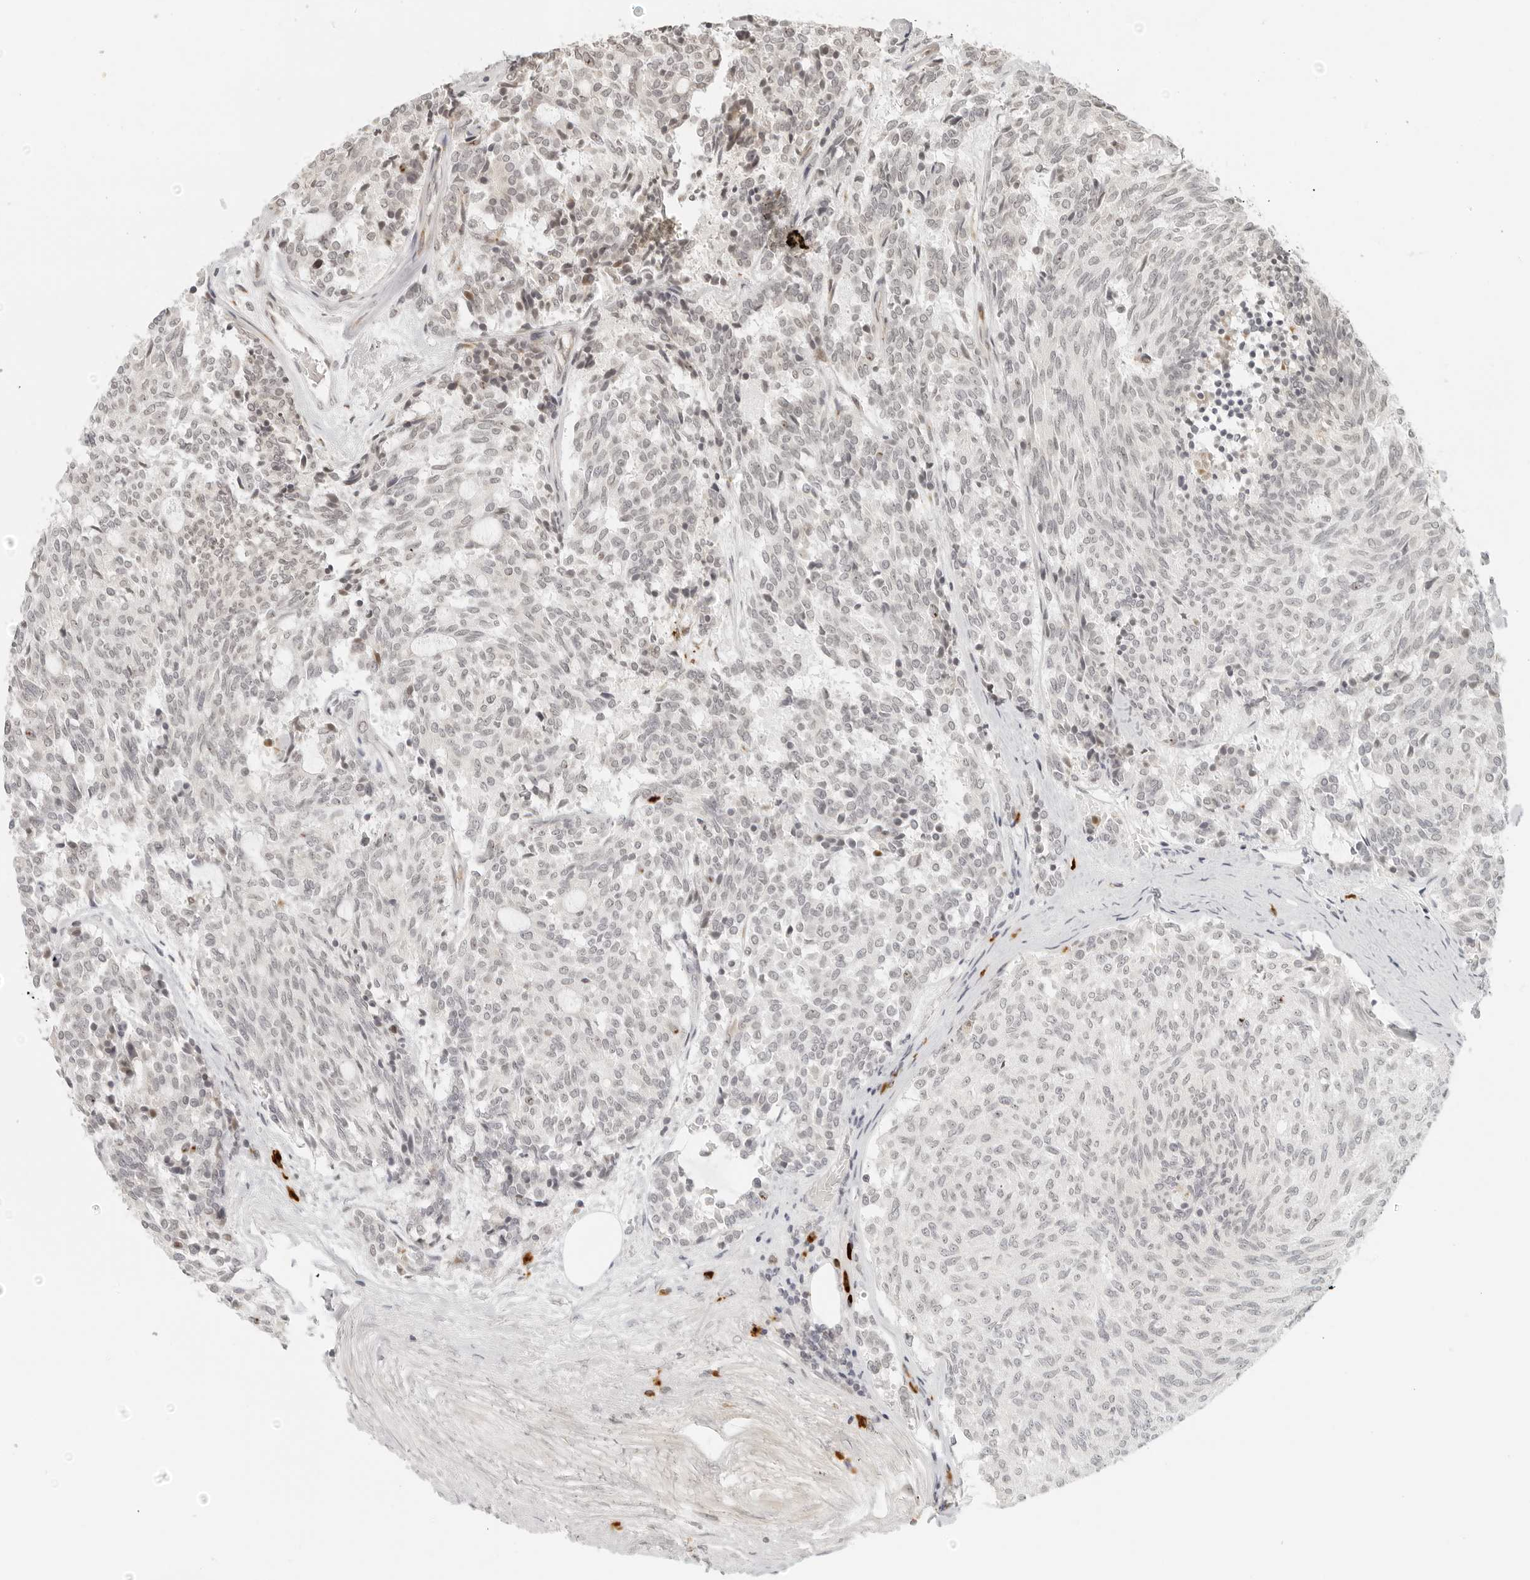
{"staining": {"intensity": "negative", "quantity": "none", "location": "none"}, "tissue": "carcinoid", "cell_type": "Tumor cells", "image_type": "cancer", "snomed": [{"axis": "morphology", "description": "Carcinoid, malignant, NOS"}, {"axis": "topography", "description": "Pancreas"}], "caption": "IHC micrograph of neoplastic tissue: human carcinoid stained with DAB (3,3'-diaminobenzidine) displays no significant protein expression in tumor cells.", "gene": "ZNF678", "patient": {"sex": "female", "age": 54}}